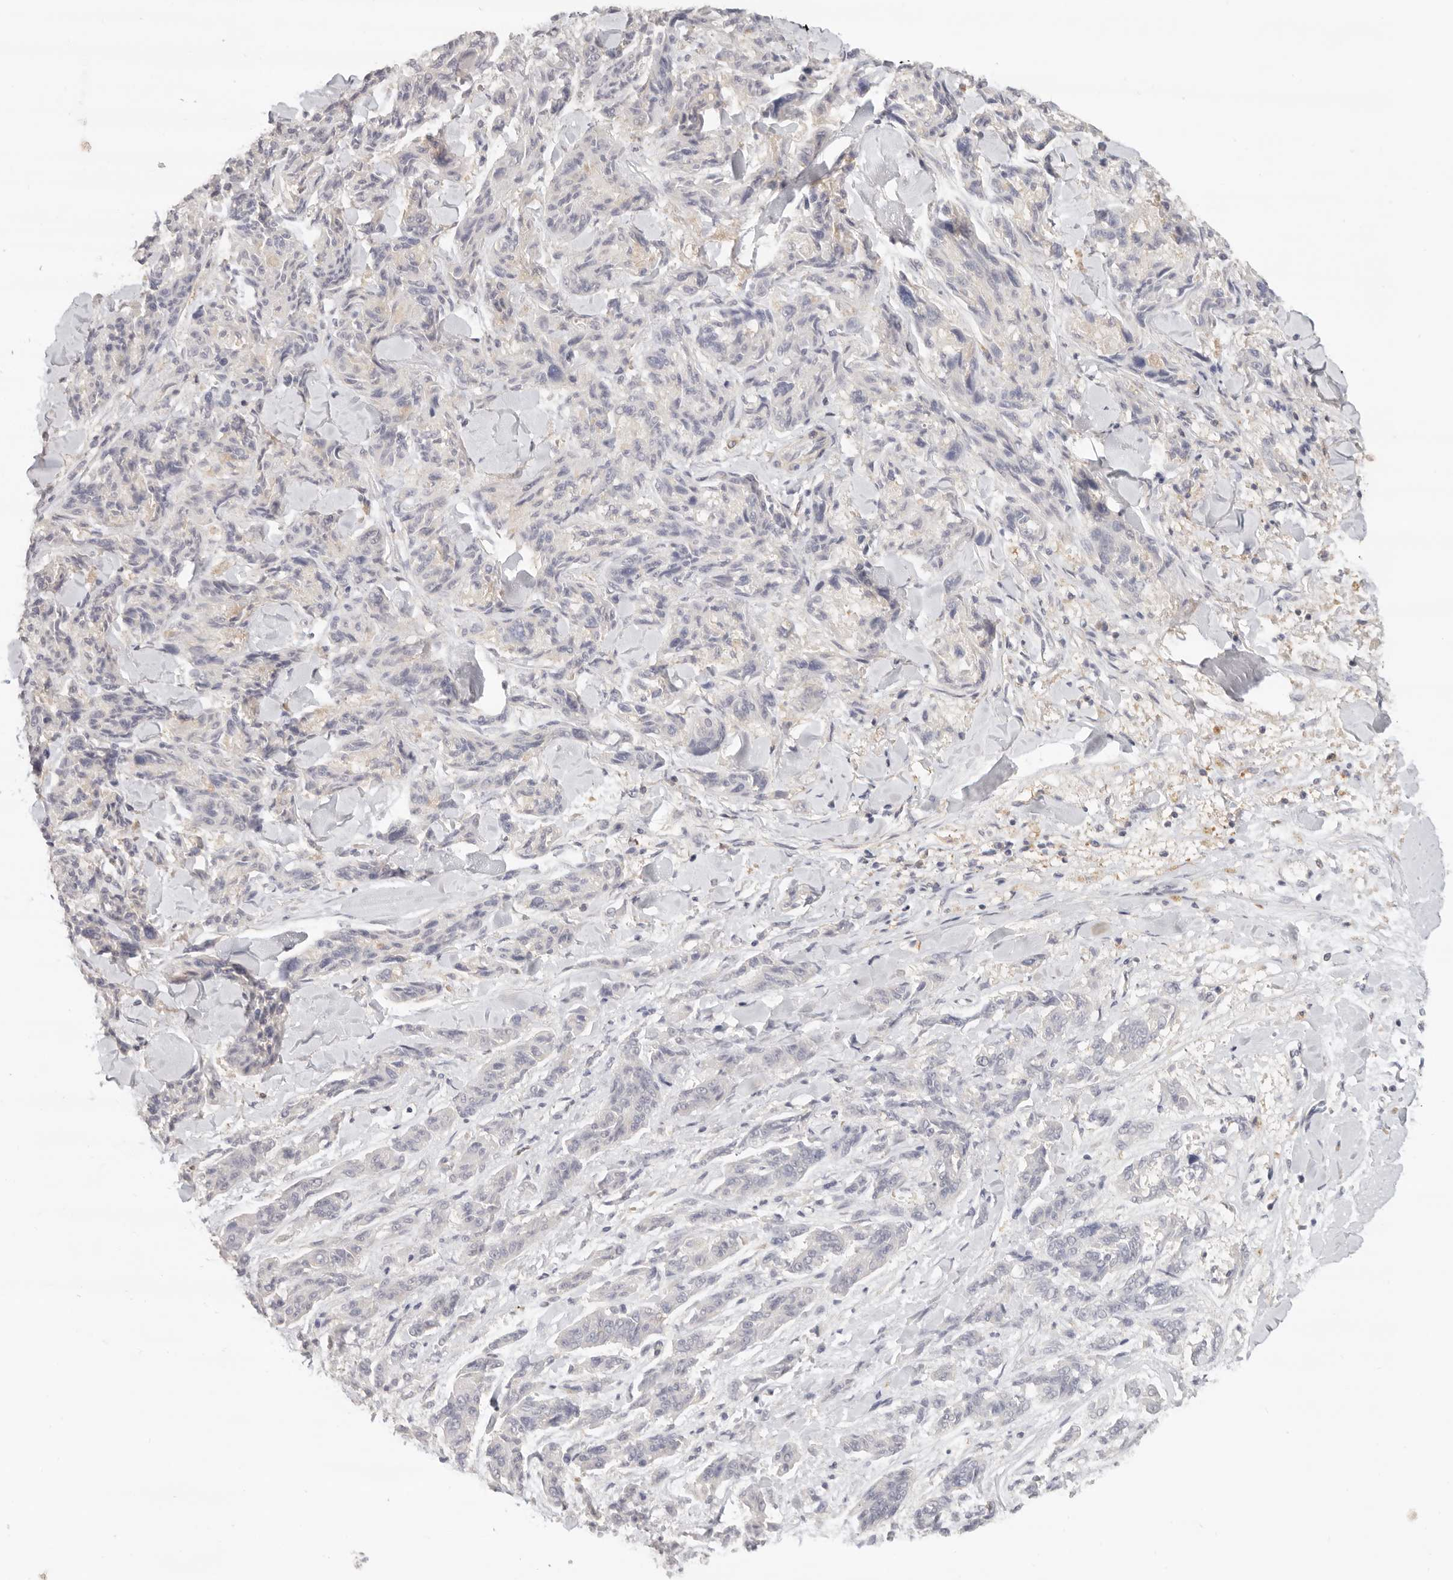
{"staining": {"intensity": "negative", "quantity": "none", "location": "none"}, "tissue": "melanoma", "cell_type": "Tumor cells", "image_type": "cancer", "snomed": [{"axis": "morphology", "description": "Malignant melanoma, NOS"}, {"axis": "topography", "description": "Skin"}], "caption": "IHC photomicrograph of neoplastic tissue: human melanoma stained with DAB (3,3'-diaminobenzidine) reveals no significant protein positivity in tumor cells.", "gene": "ANXA9", "patient": {"sex": "male", "age": 53}}